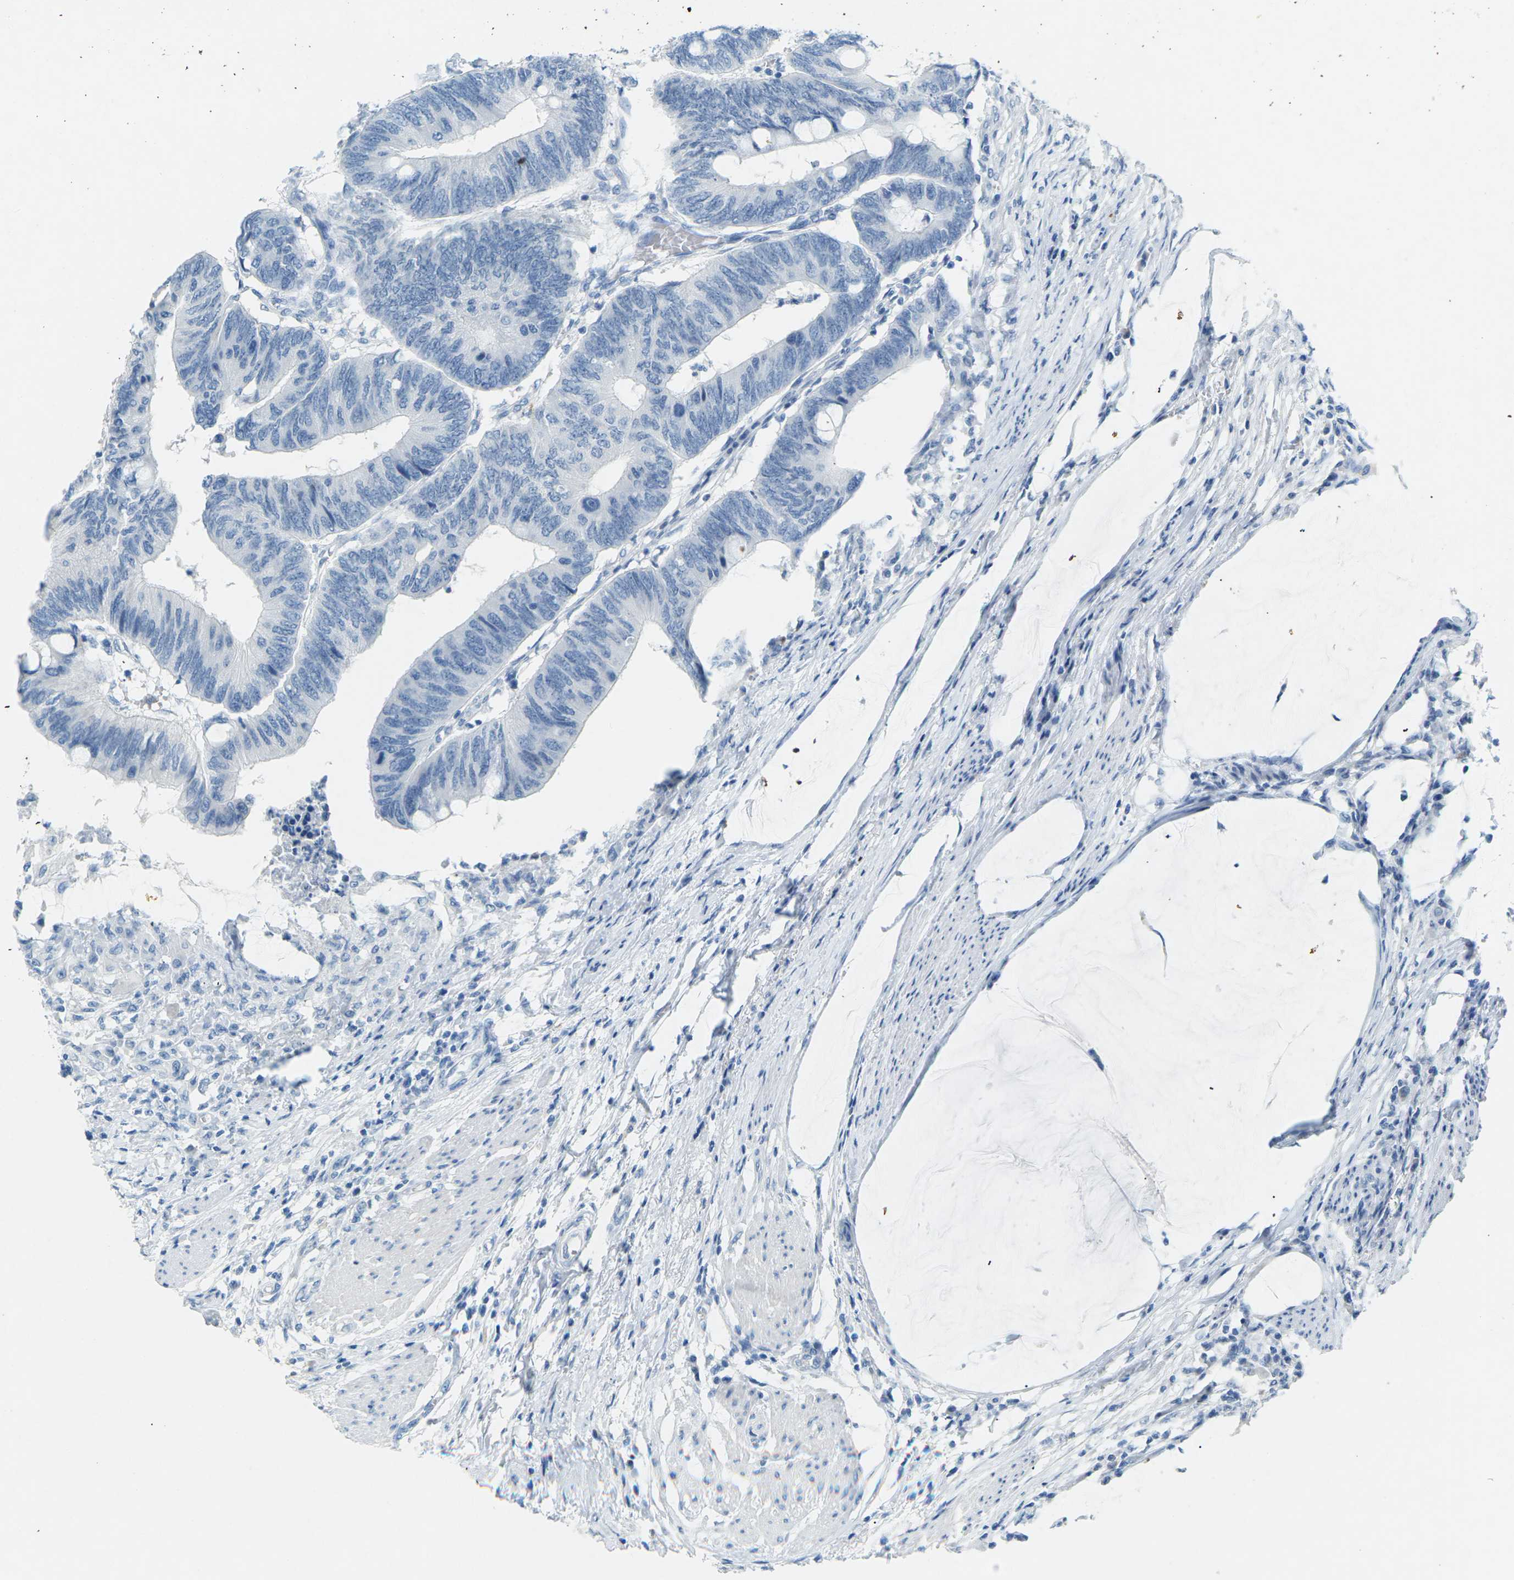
{"staining": {"intensity": "negative", "quantity": "none", "location": "none"}, "tissue": "colorectal cancer", "cell_type": "Tumor cells", "image_type": "cancer", "snomed": [{"axis": "morphology", "description": "Normal tissue, NOS"}, {"axis": "morphology", "description": "Adenocarcinoma, NOS"}, {"axis": "topography", "description": "Rectum"}, {"axis": "topography", "description": "Peripheral nerve tissue"}], "caption": "Immunohistochemical staining of human colorectal cancer displays no significant expression in tumor cells.", "gene": "CDH16", "patient": {"sex": "male", "age": 92}}